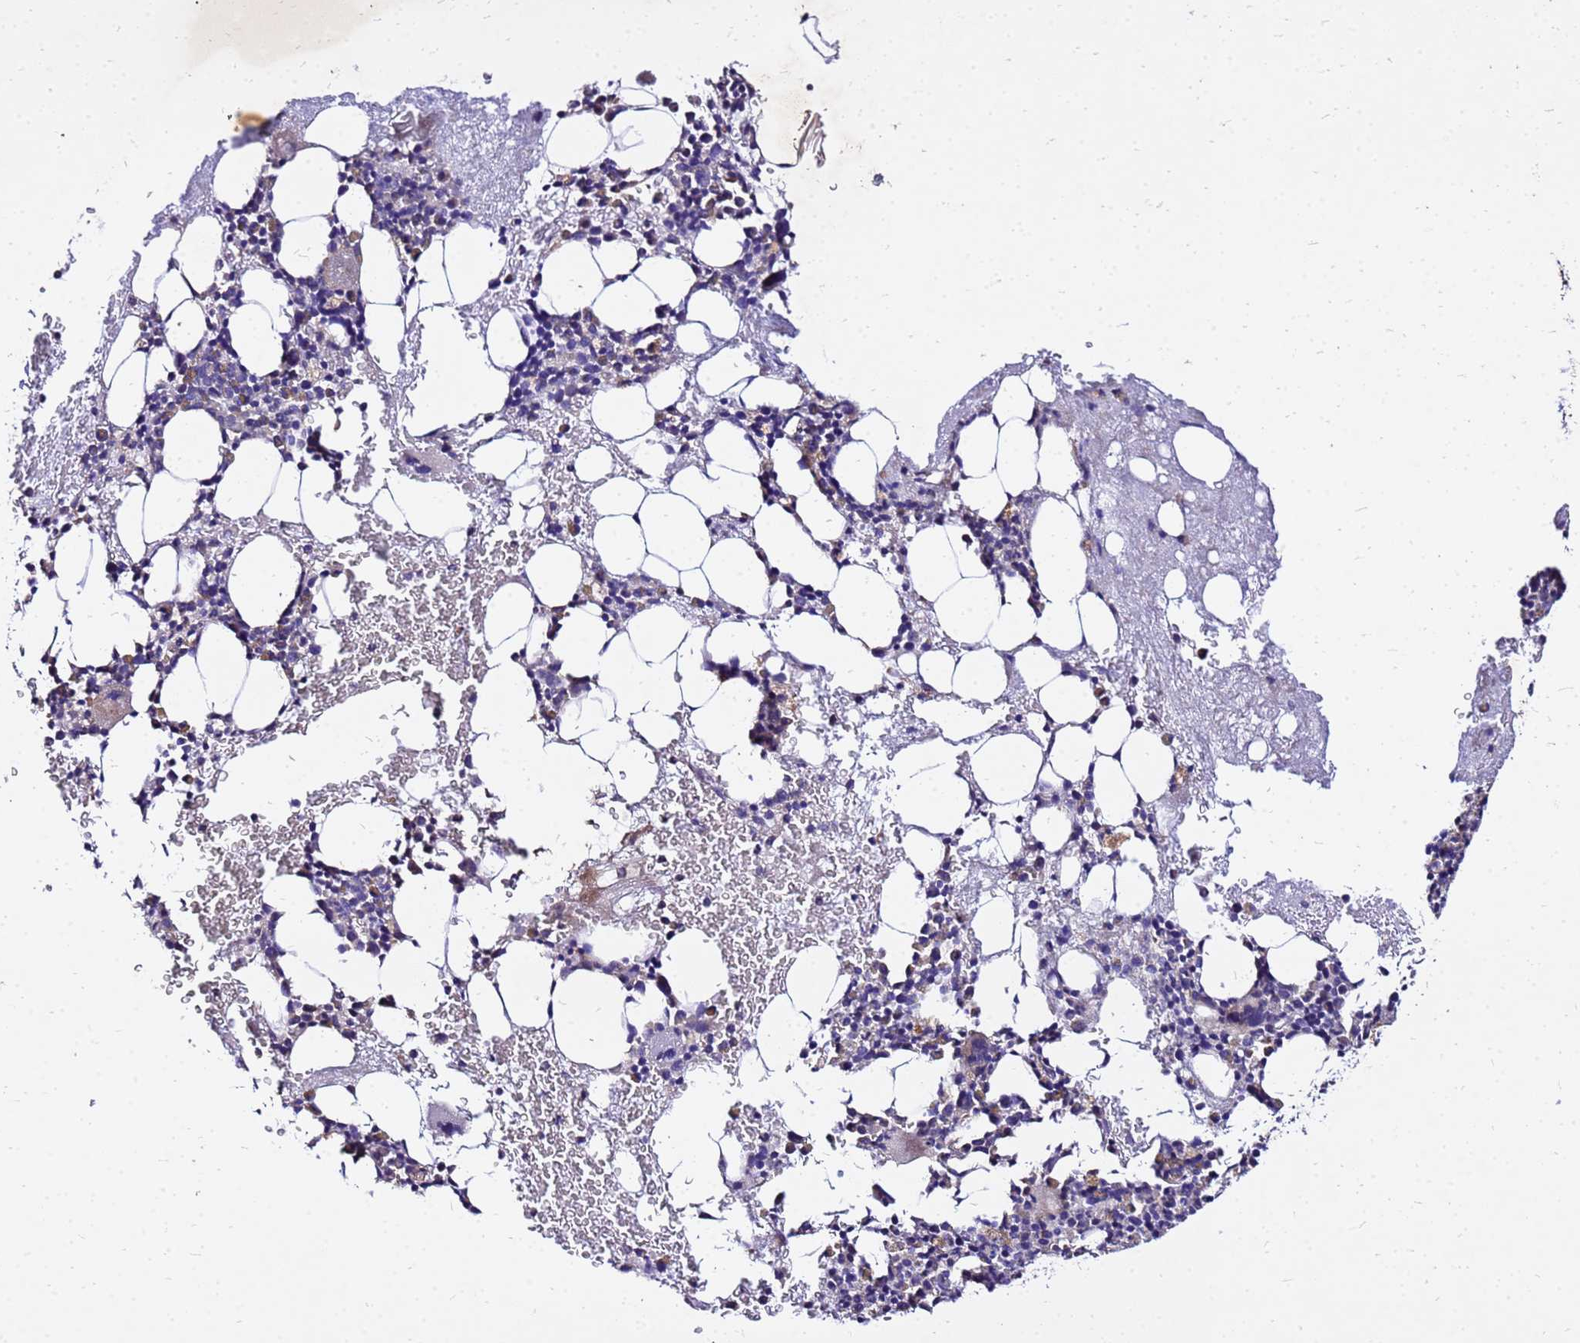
{"staining": {"intensity": "weak", "quantity": "<25%", "location": "cytoplasmic/membranous"}, "tissue": "bone marrow", "cell_type": "Hematopoietic cells", "image_type": "normal", "snomed": [{"axis": "morphology", "description": "Normal tissue, NOS"}, {"axis": "topography", "description": "Bone marrow"}], "caption": "This micrograph is of benign bone marrow stained with IHC to label a protein in brown with the nuclei are counter-stained blue. There is no expression in hematopoietic cells.", "gene": "COX14", "patient": {"sex": "female", "age": 37}}